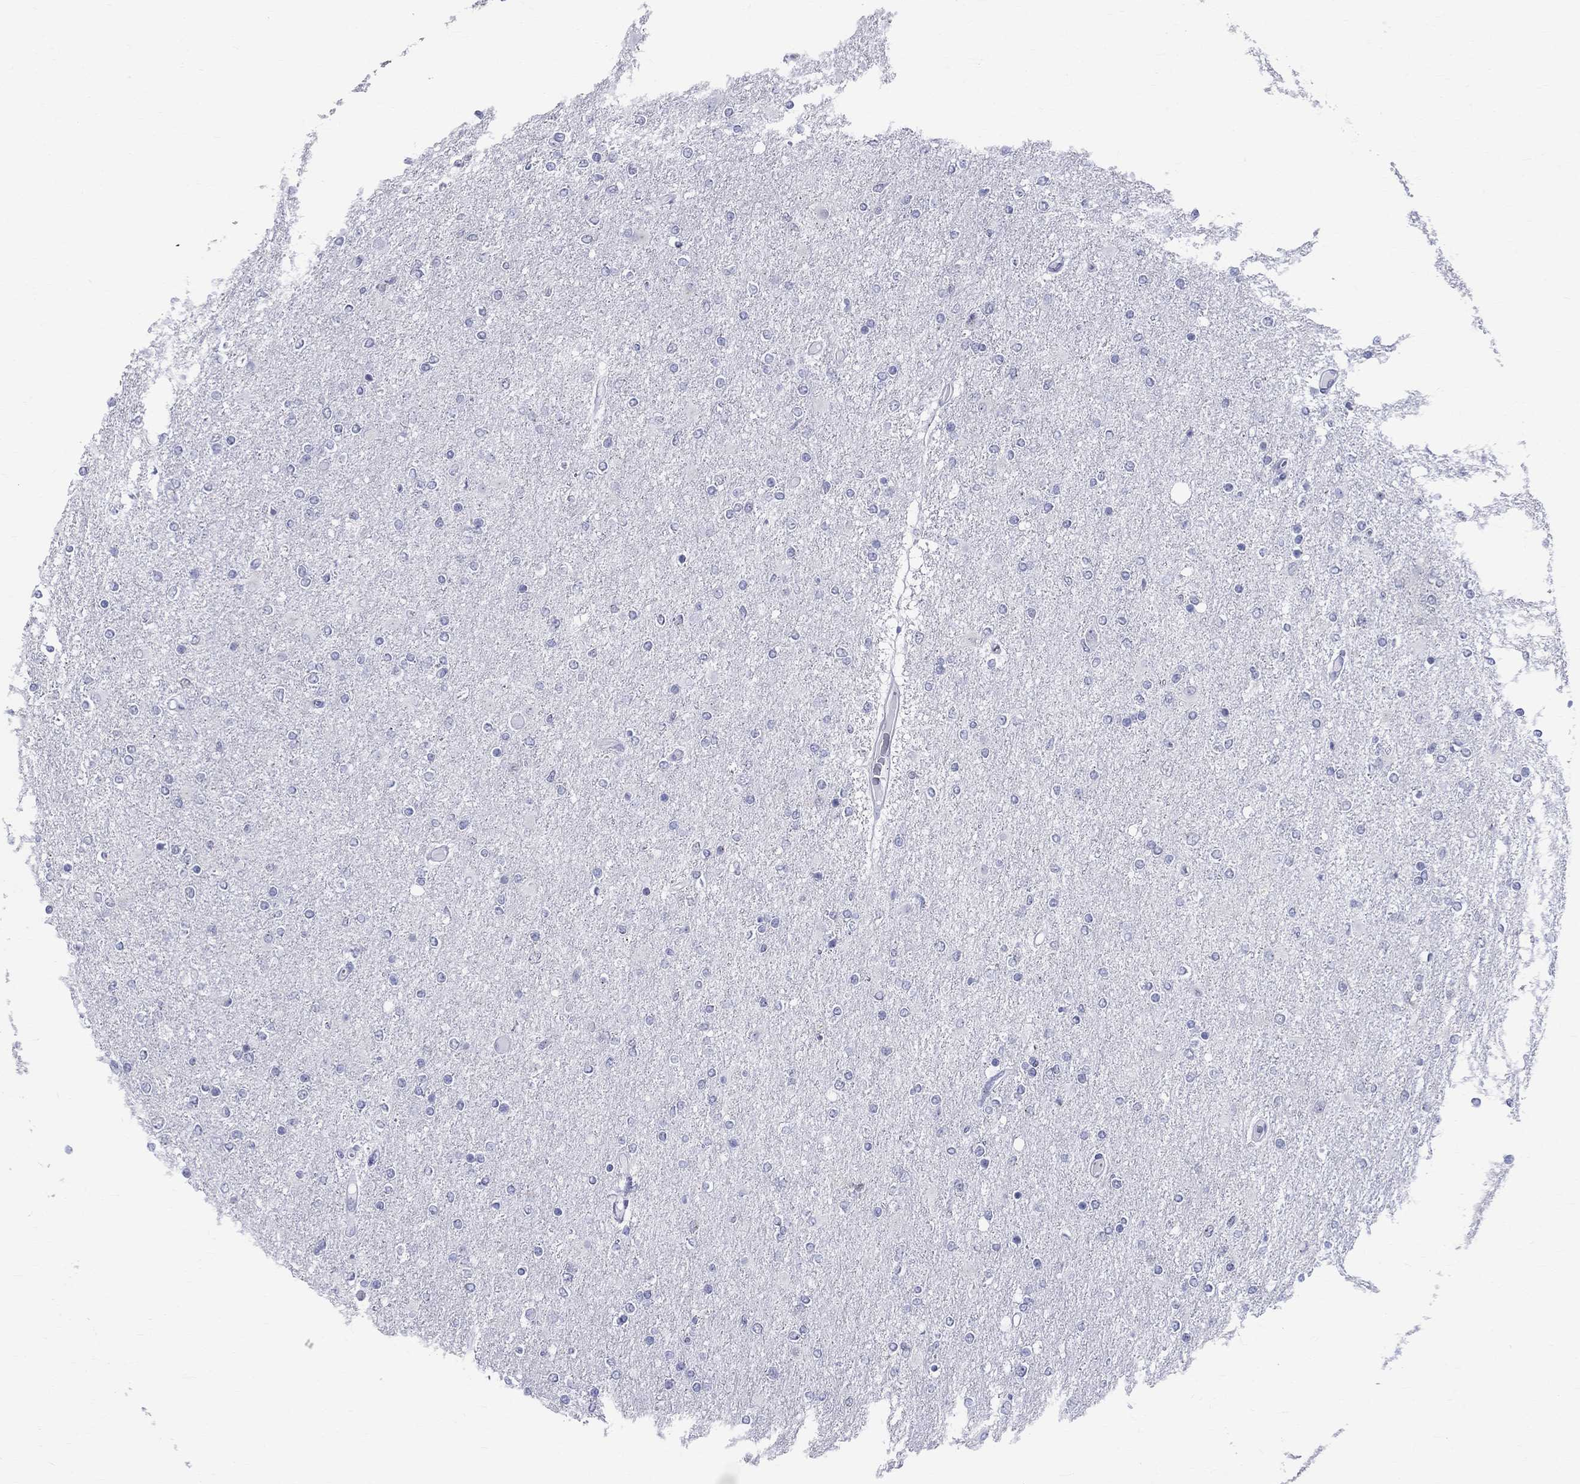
{"staining": {"intensity": "negative", "quantity": "none", "location": "none"}, "tissue": "glioma", "cell_type": "Tumor cells", "image_type": "cancer", "snomed": [{"axis": "morphology", "description": "Glioma, malignant, High grade"}, {"axis": "topography", "description": "Cerebral cortex"}], "caption": "Immunohistochemical staining of glioma displays no significant positivity in tumor cells.", "gene": "CEP43", "patient": {"sex": "male", "age": 70}}